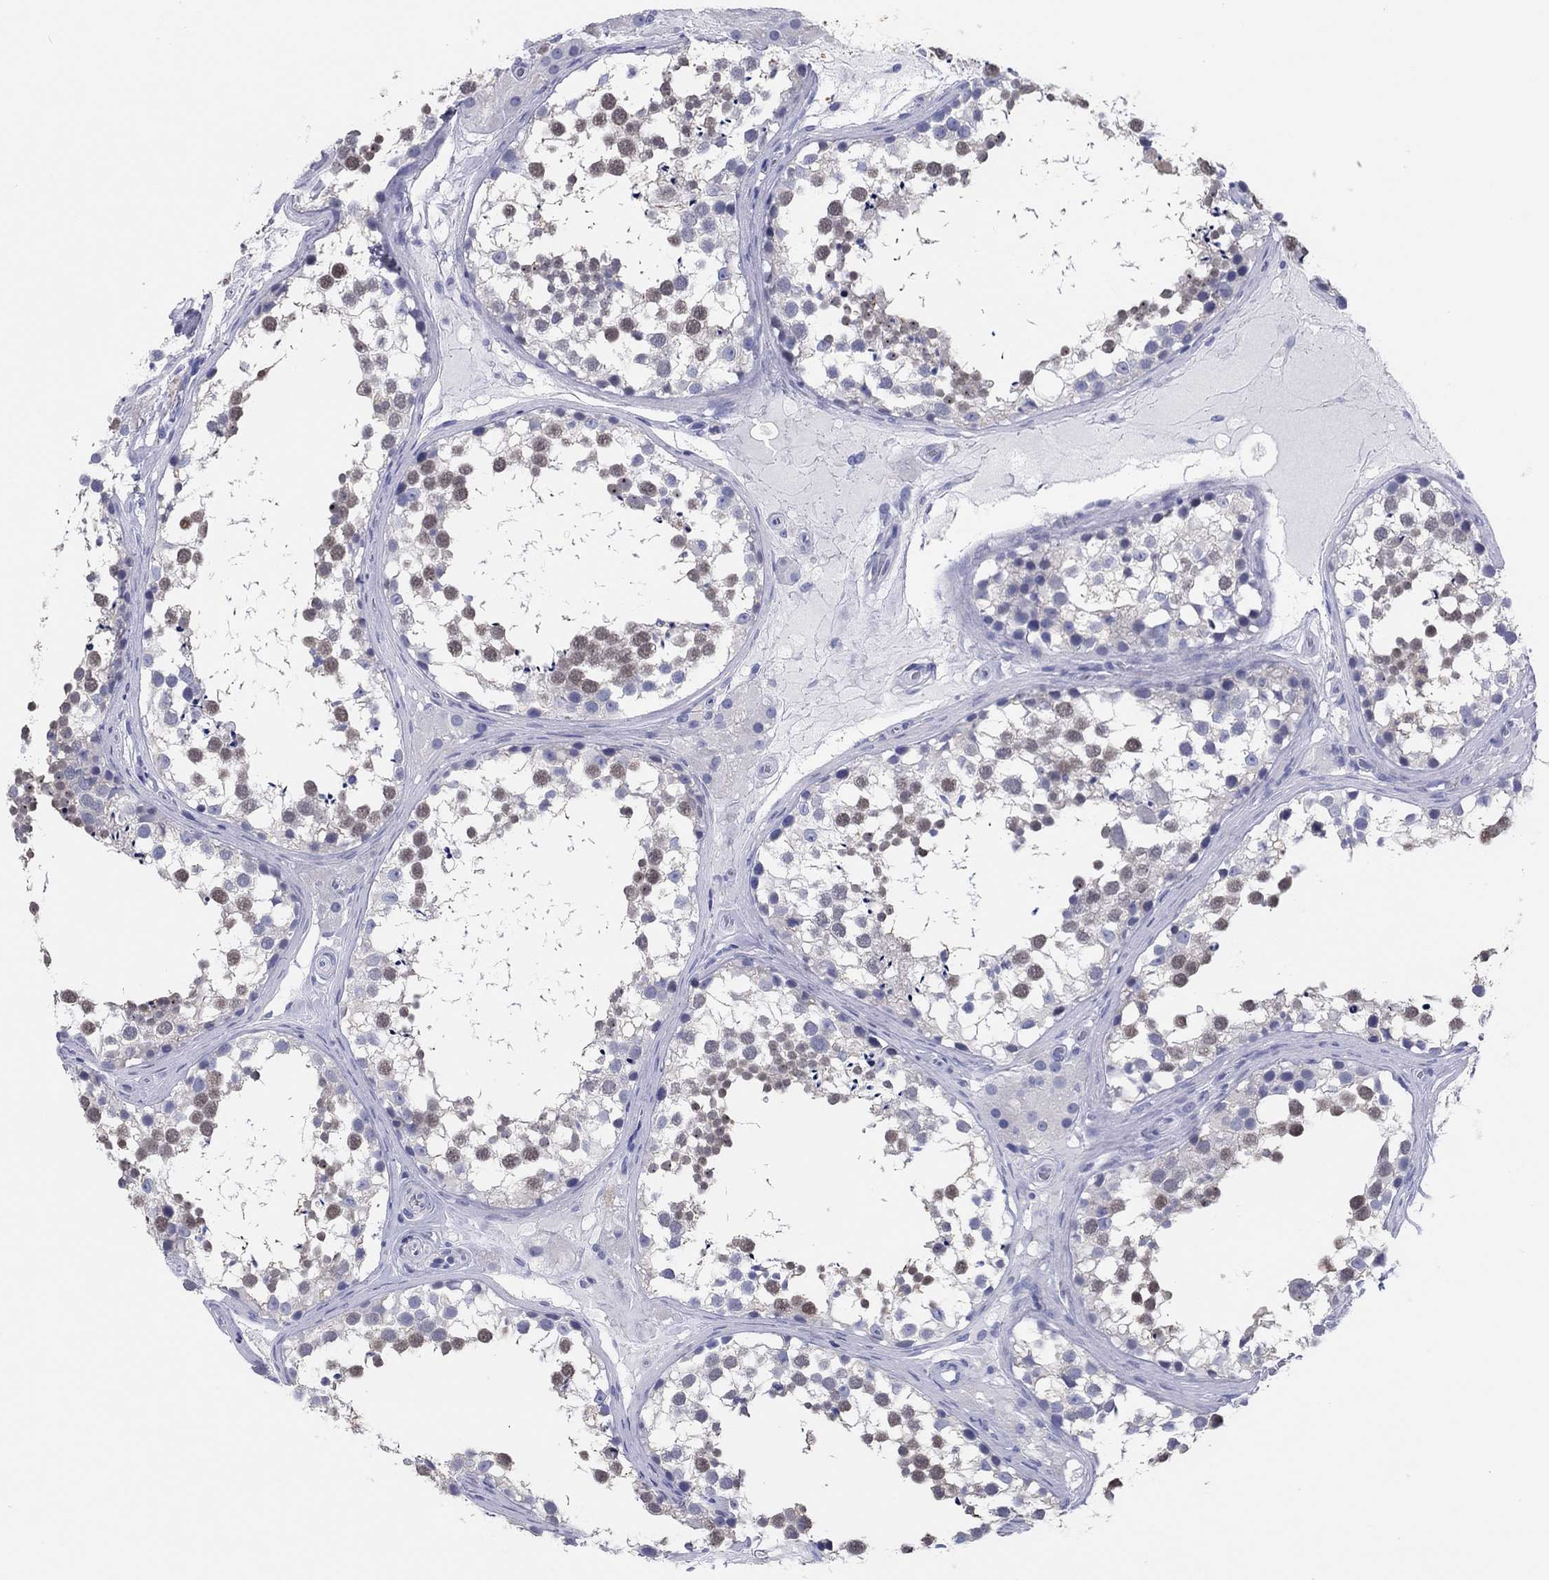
{"staining": {"intensity": "weak", "quantity": "<25%", "location": "nuclear"}, "tissue": "testis", "cell_type": "Cells in seminiferous ducts", "image_type": "normal", "snomed": [{"axis": "morphology", "description": "Normal tissue, NOS"}, {"axis": "morphology", "description": "Seminoma, NOS"}, {"axis": "topography", "description": "Testis"}], "caption": "IHC micrograph of unremarkable testis stained for a protein (brown), which displays no positivity in cells in seminiferous ducts.", "gene": "ERICH3", "patient": {"sex": "male", "age": 65}}